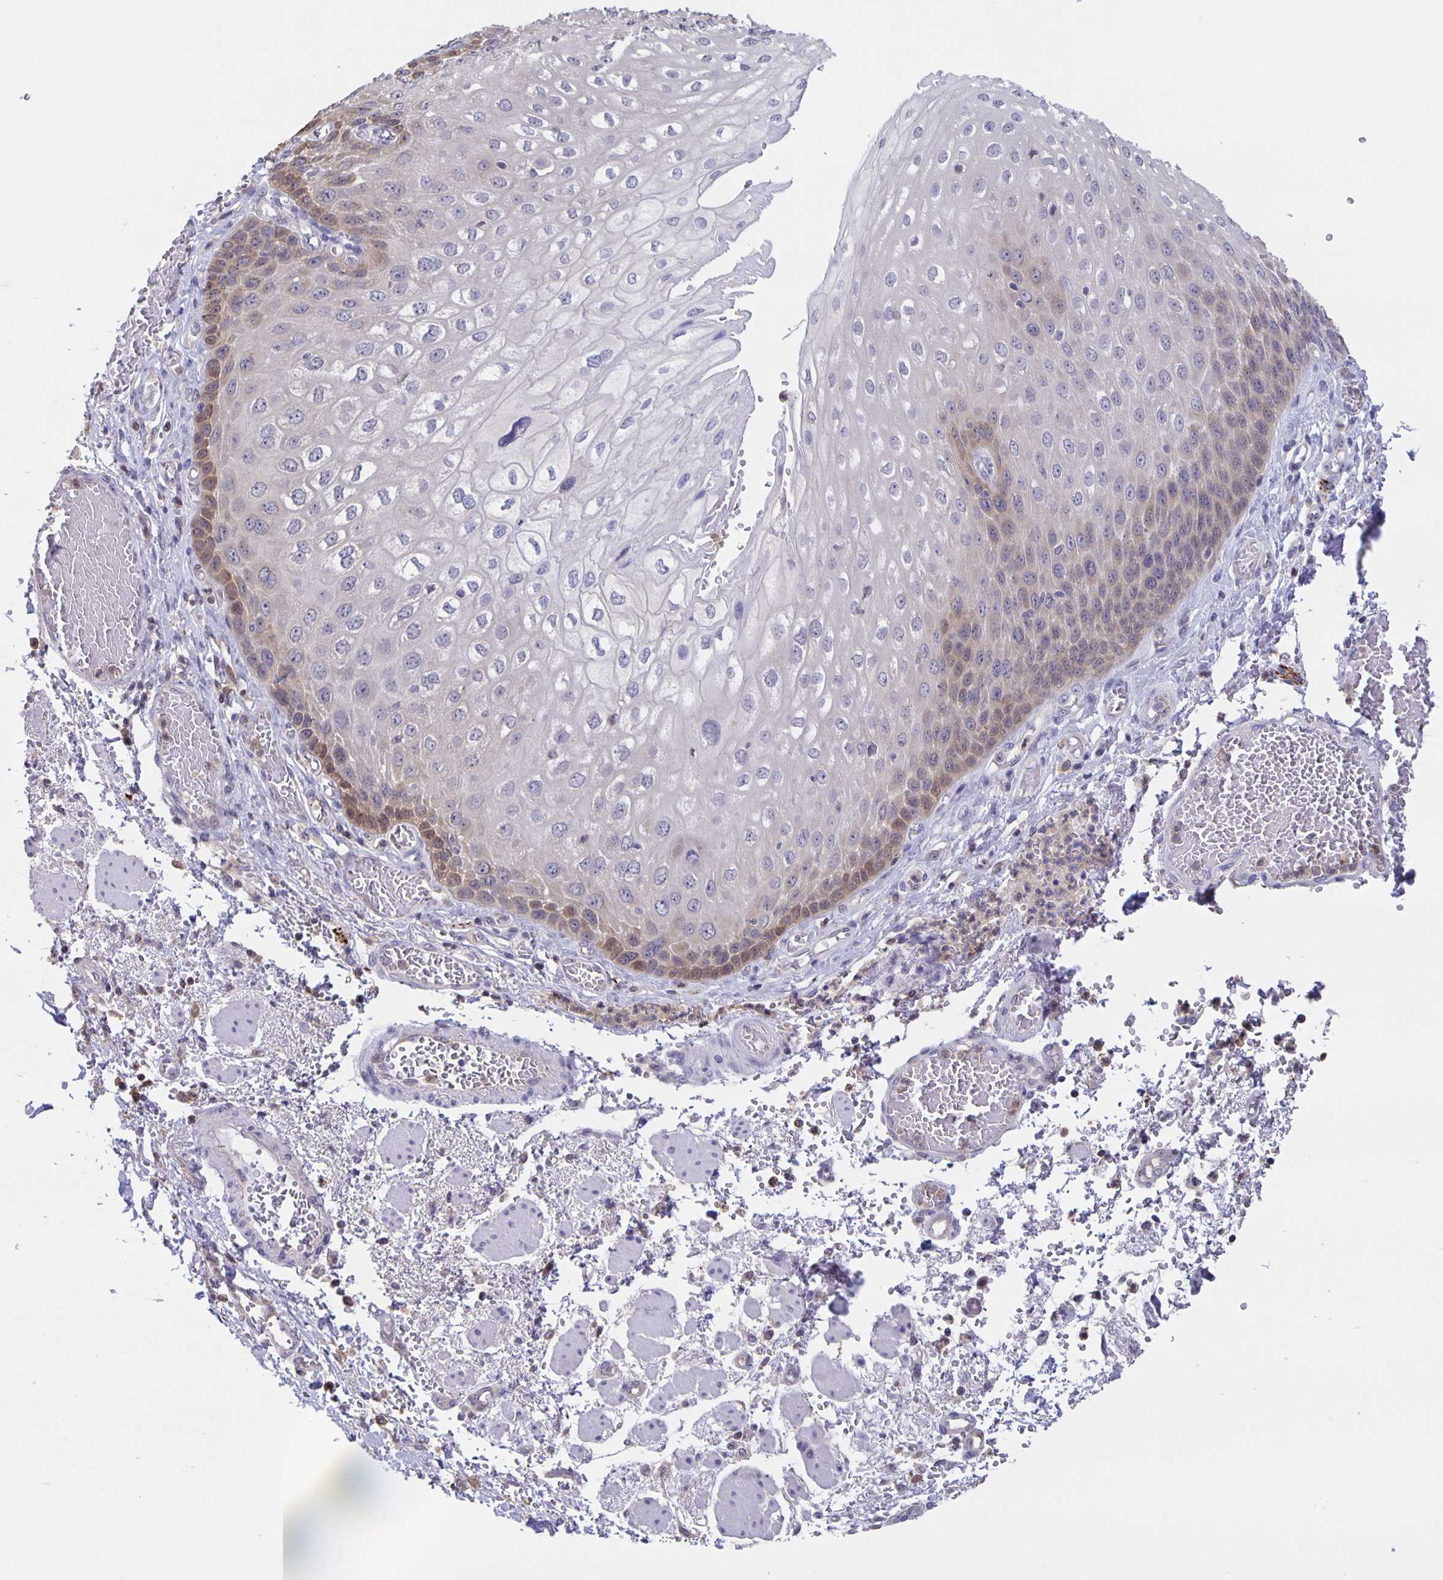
{"staining": {"intensity": "weak", "quantity": "<25%", "location": "cytoplasmic/membranous"}, "tissue": "esophagus", "cell_type": "Squamous epithelial cells", "image_type": "normal", "snomed": [{"axis": "morphology", "description": "Normal tissue, NOS"}, {"axis": "morphology", "description": "Adenocarcinoma, NOS"}, {"axis": "topography", "description": "Esophagus"}], "caption": "IHC of benign esophagus reveals no positivity in squamous epithelial cells.", "gene": "MARCHF6", "patient": {"sex": "male", "age": 81}}